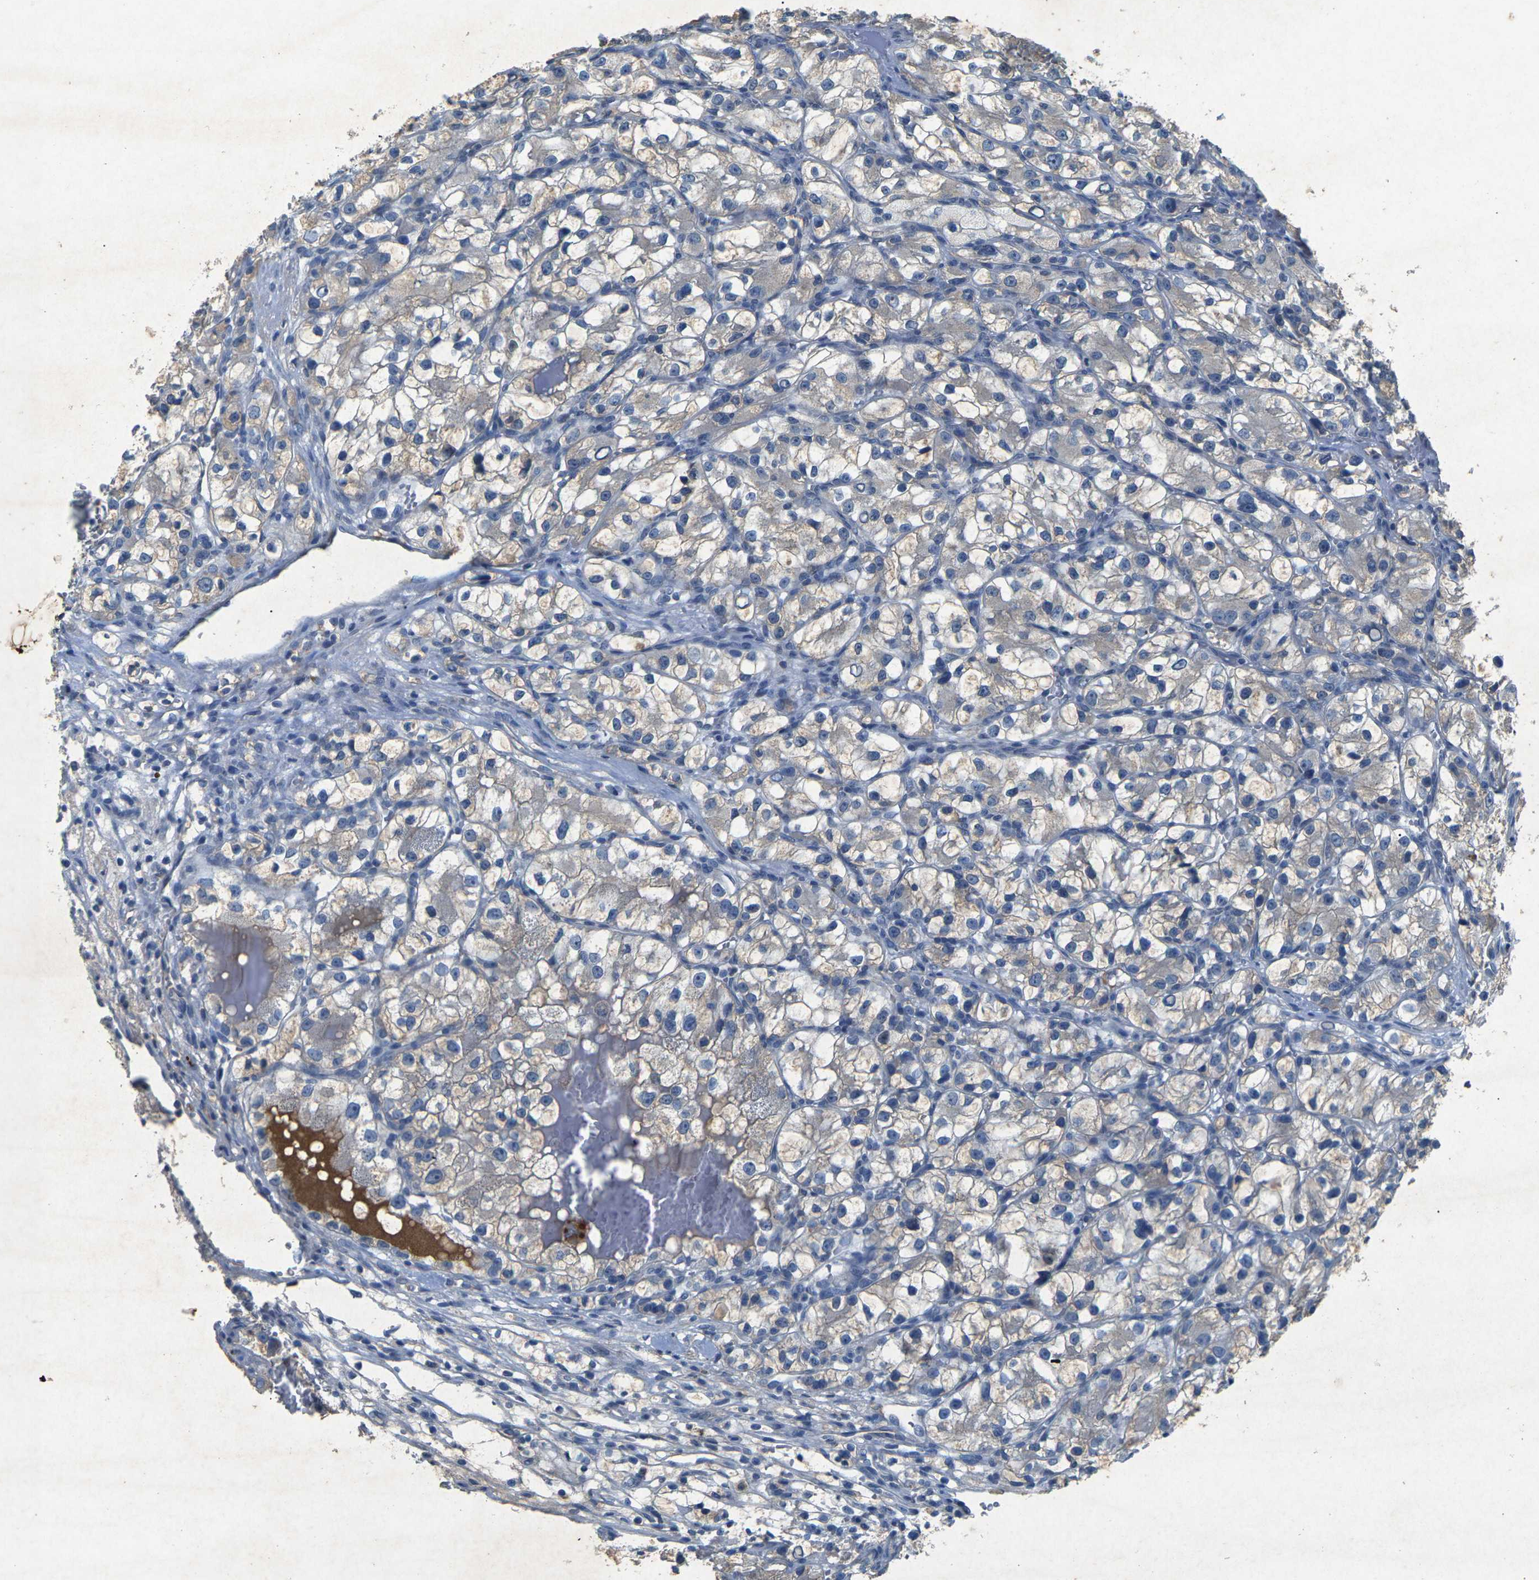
{"staining": {"intensity": "weak", "quantity": "<25%", "location": "cytoplasmic/membranous"}, "tissue": "renal cancer", "cell_type": "Tumor cells", "image_type": "cancer", "snomed": [{"axis": "morphology", "description": "Adenocarcinoma, NOS"}, {"axis": "topography", "description": "Kidney"}], "caption": "High power microscopy micrograph of an immunohistochemistry image of renal cancer, revealing no significant positivity in tumor cells. Nuclei are stained in blue.", "gene": "PLG", "patient": {"sex": "female", "age": 57}}